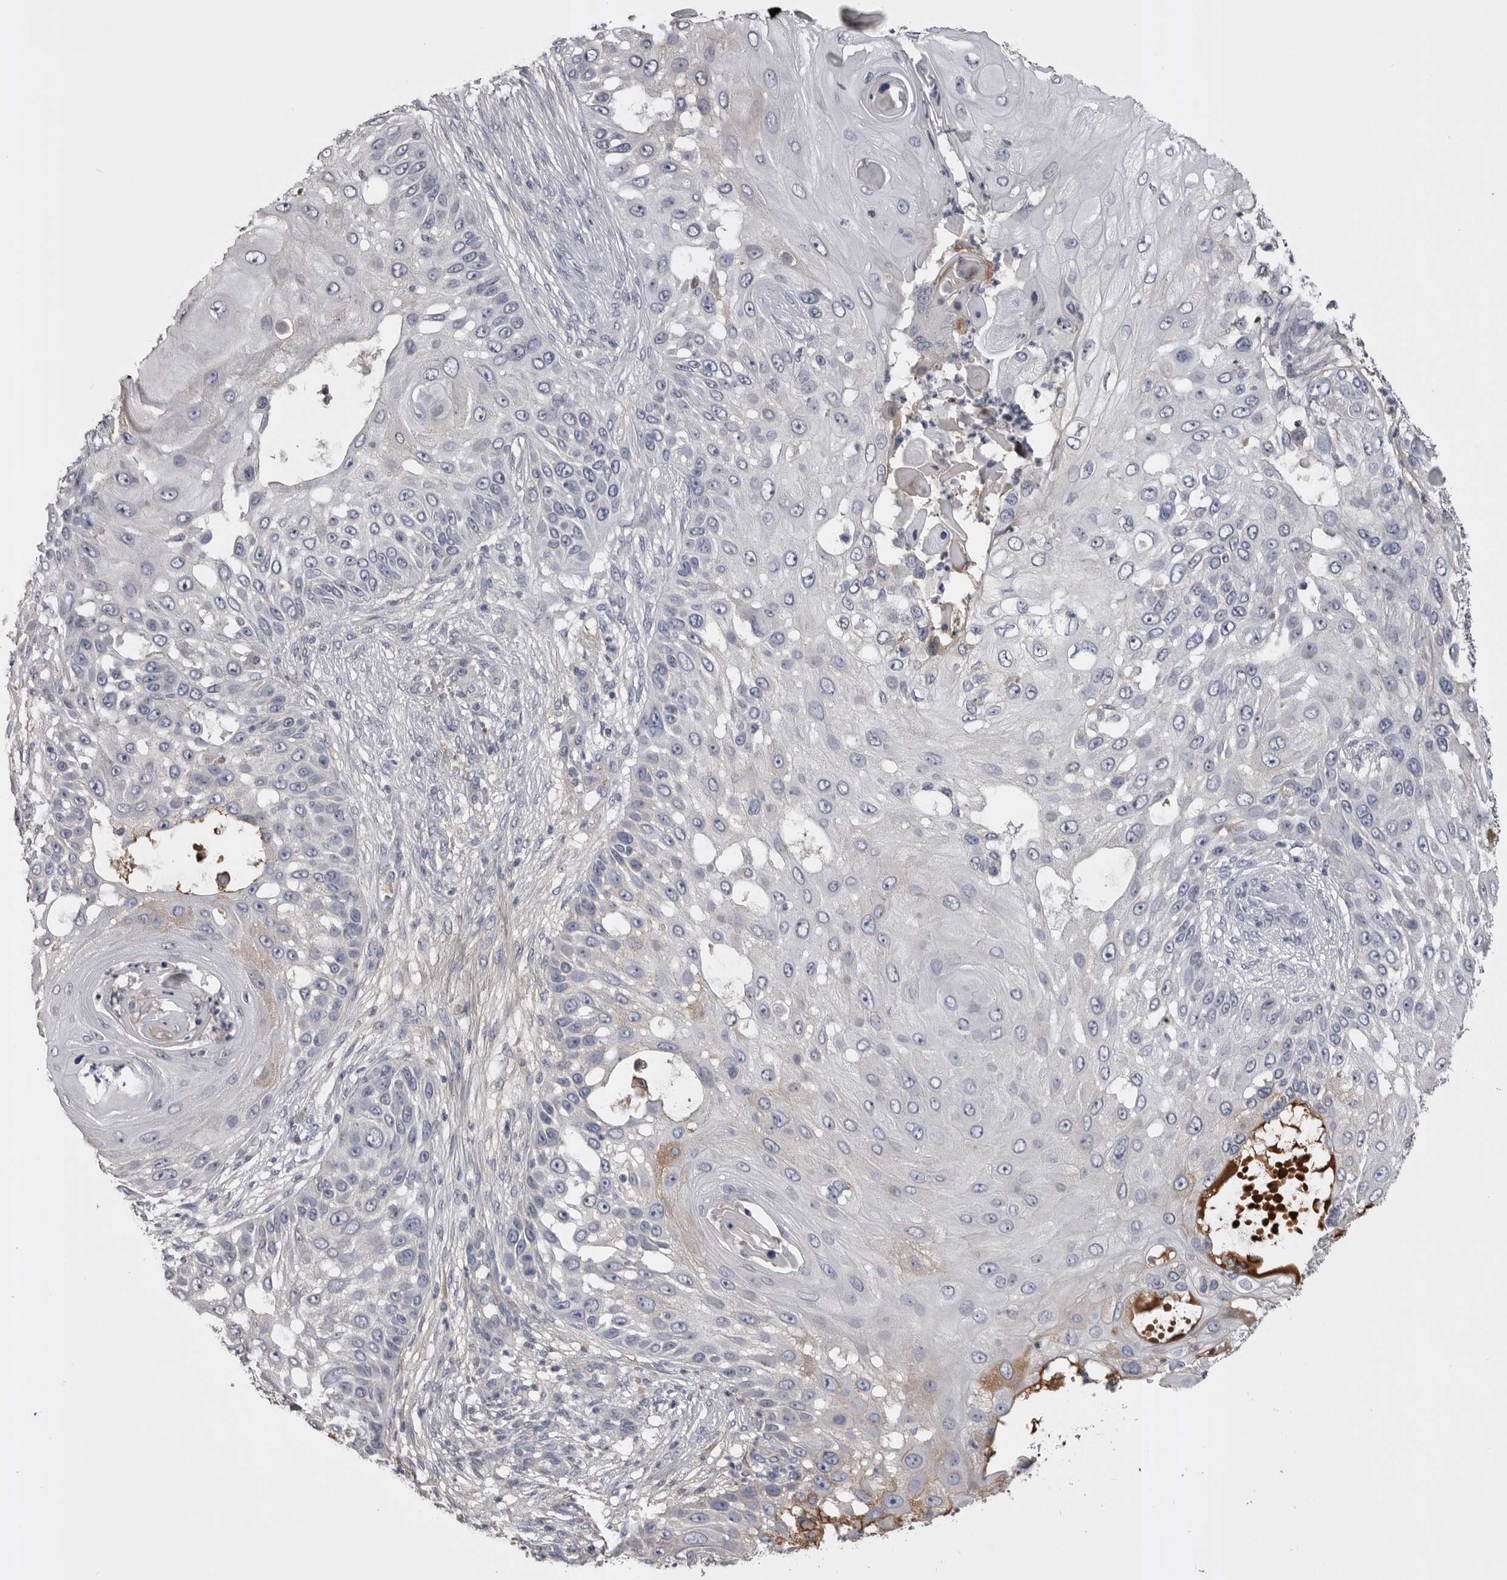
{"staining": {"intensity": "negative", "quantity": "none", "location": "none"}, "tissue": "skin cancer", "cell_type": "Tumor cells", "image_type": "cancer", "snomed": [{"axis": "morphology", "description": "Squamous cell carcinoma, NOS"}, {"axis": "topography", "description": "Skin"}], "caption": "The IHC photomicrograph has no significant expression in tumor cells of skin cancer (squamous cell carcinoma) tissue. (DAB (3,3'-diaminobenzidine) IHC, high magnification).", "gene": "AHSG", "patient": {"sex": "female", "age": 44}}